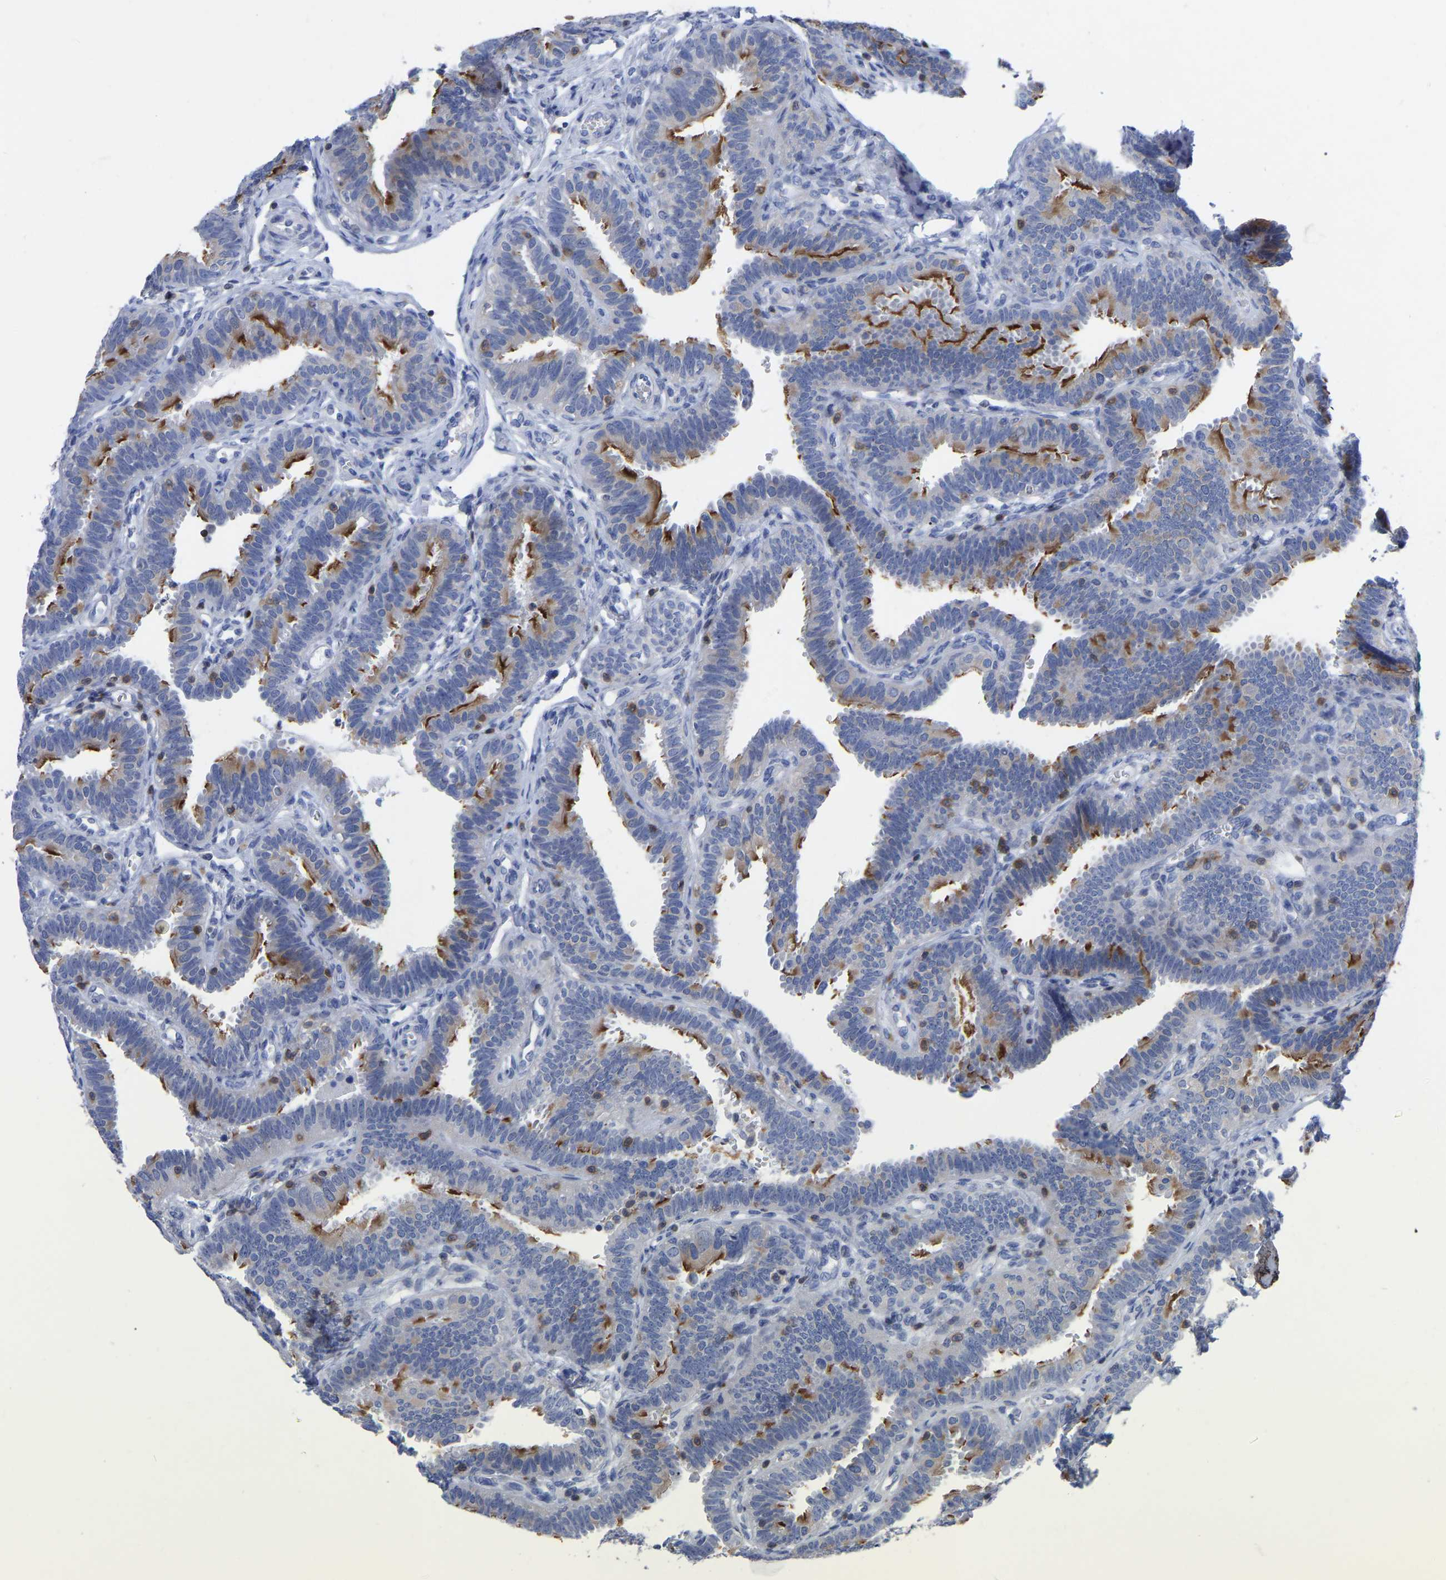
{"staining": {"intensity": "strong", "quantity": "<25%", "location": "cytoplasmic/membranous"}, "tissue": "fallopian tube", "cell_type": "Glandular cells", "image_type": "normal", "snomed": [{"axis": "morphology", "description": "Normal tissue, NOS"}, {"axis": "topography", "description": "Fallopian tube"}, {"axis": "topography", "description": "Placenta"}], "caption": "A histopathology image showing strong cytoplasmic/membranous expression in approximately <25% of glandular cells in normal fallopian tube, as visualized by brown immunohistochemical staining.", "gene": "PTPN7", "patient": {"sex": "female", "age": 34}}